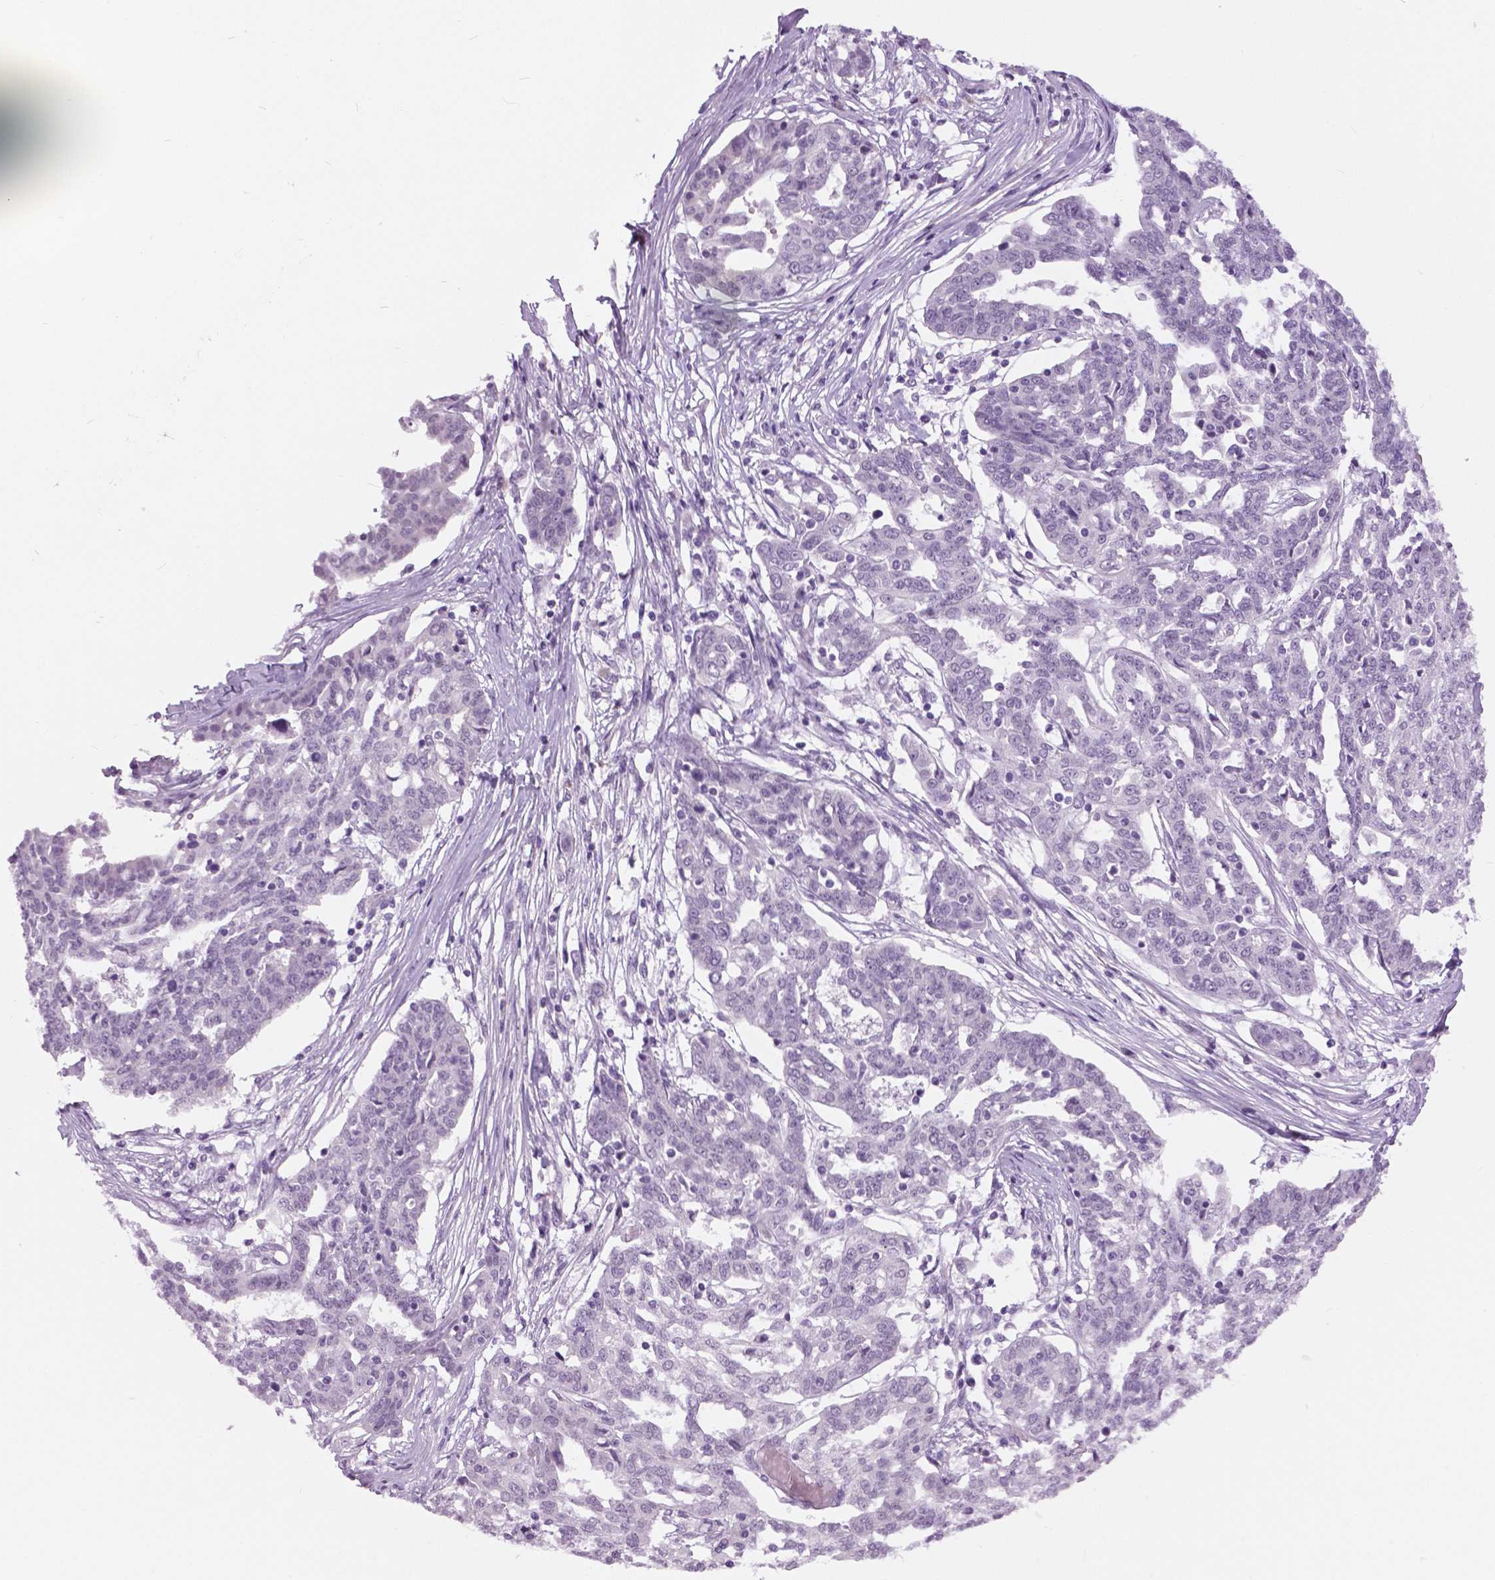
{"staining": {"intensity": "negative", "quantity": "none", "location": "none"}, "tissue": "ovarian cancer", "cell_type": "Tumor cells", "image_type": "cancer", "snomed": [{"axis": "morphology", "description": "Cystadenocarcinoma, serous, NOS"}, {"axis": "topography", "description": "Ovary"}], "caption": "Immunohistochemical staining of human ovarian serous cystadenocarcinoma displays no significant positivity in tumor cells.", "gene": "MYOM1", "patient": {"sex": "female", "age": 67}}